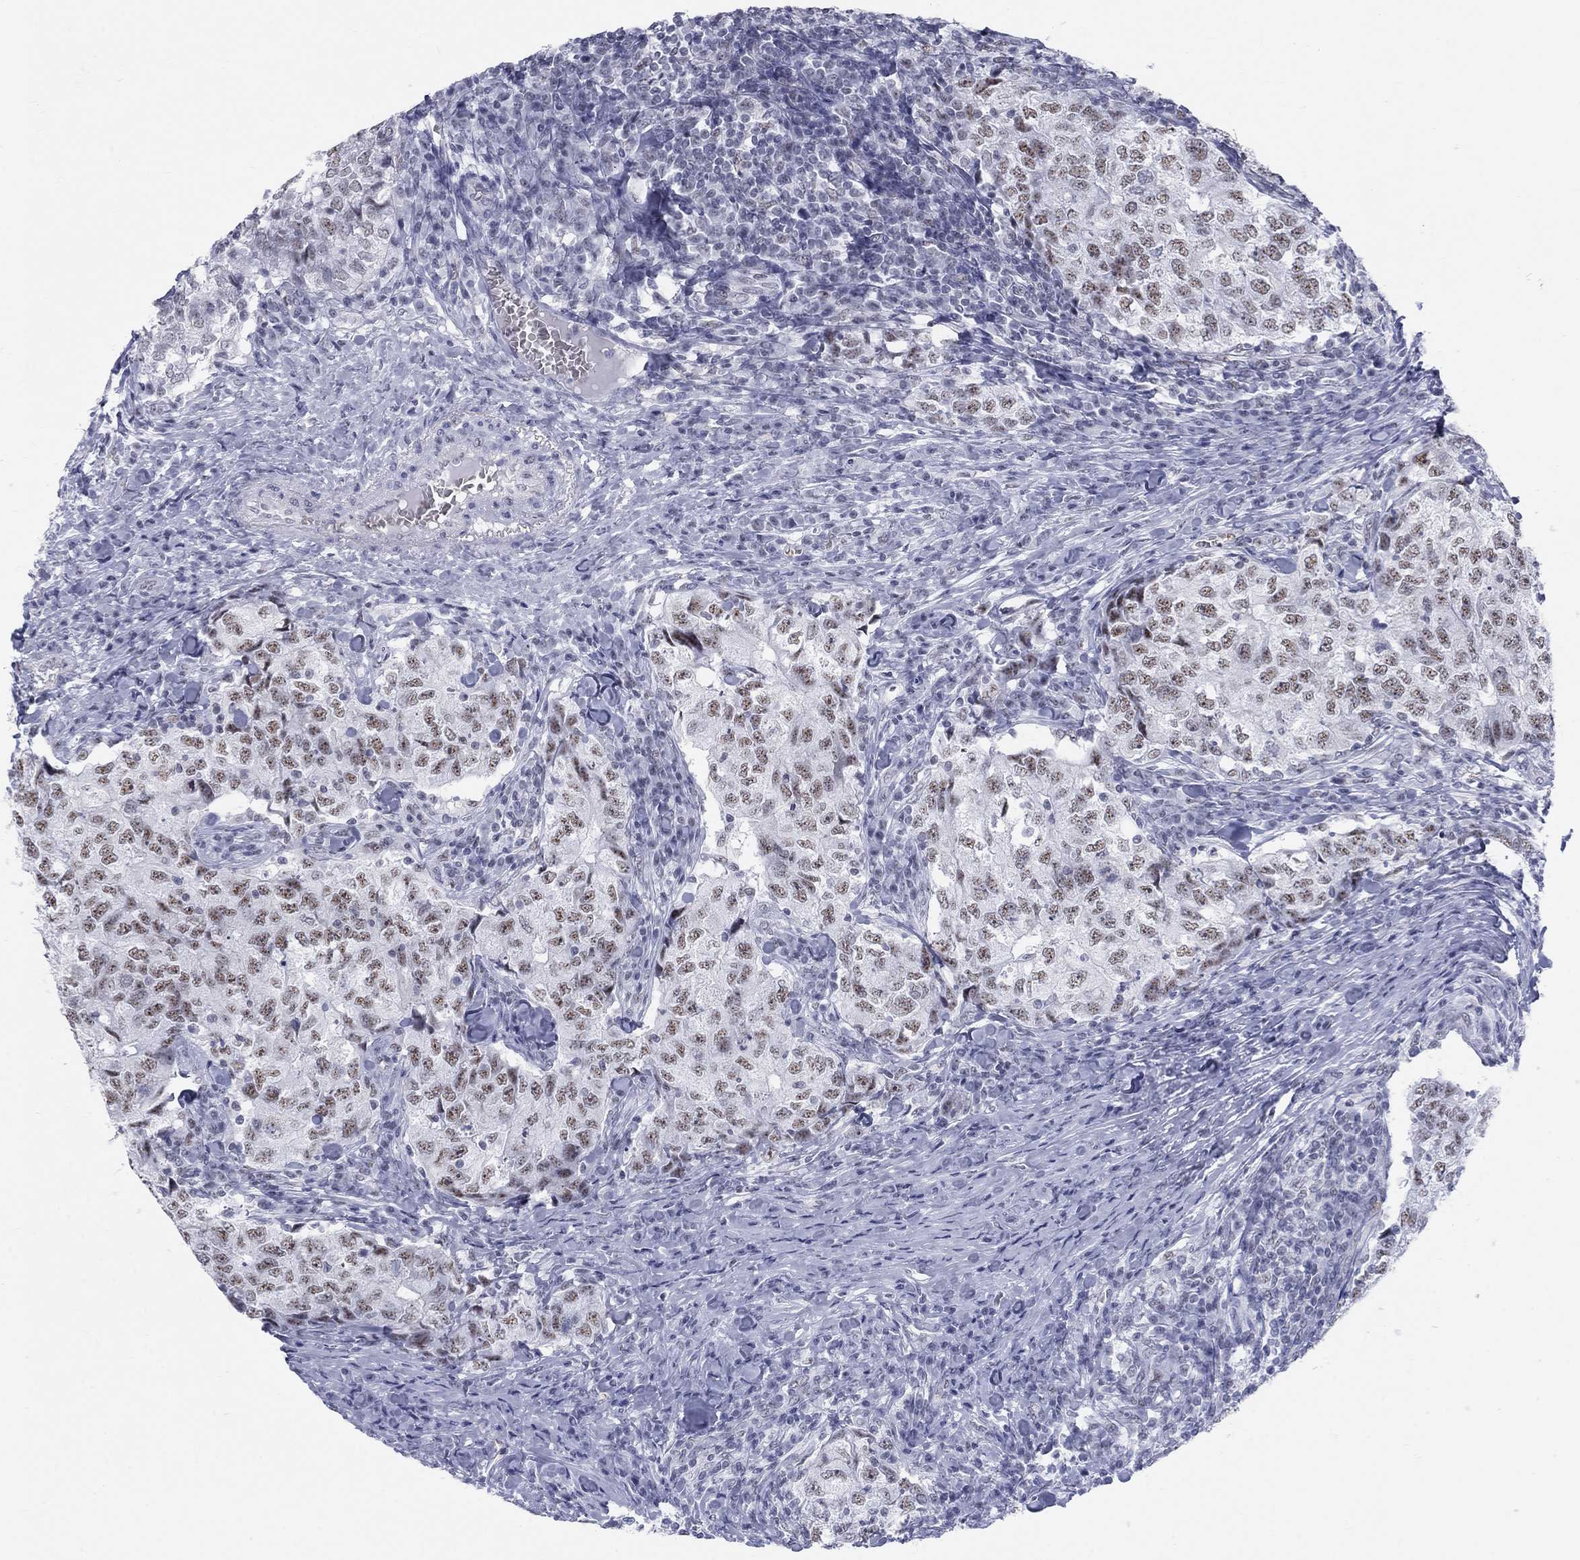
{"staining": {"intensity": "moderate", "quantity": "25%-75%", "location": "nuclear"}, "tissue": "breast cancer", "cell_type": "Tumor cells", "image_type": "cancer", "snomed": [{"axis": "morphology", "description": "Duct carcinoma"}, {"axis": "topography", "description": "Breast"}], "caption": "Moderate nuclear expression for a protein is identified in about 25%-75% of tumor cells of invasive ductal carcinoma (breast) using immunohistochemistry (IHC).", "gene": "DMTN", "patient": {"sex": "female", "age": 30}}